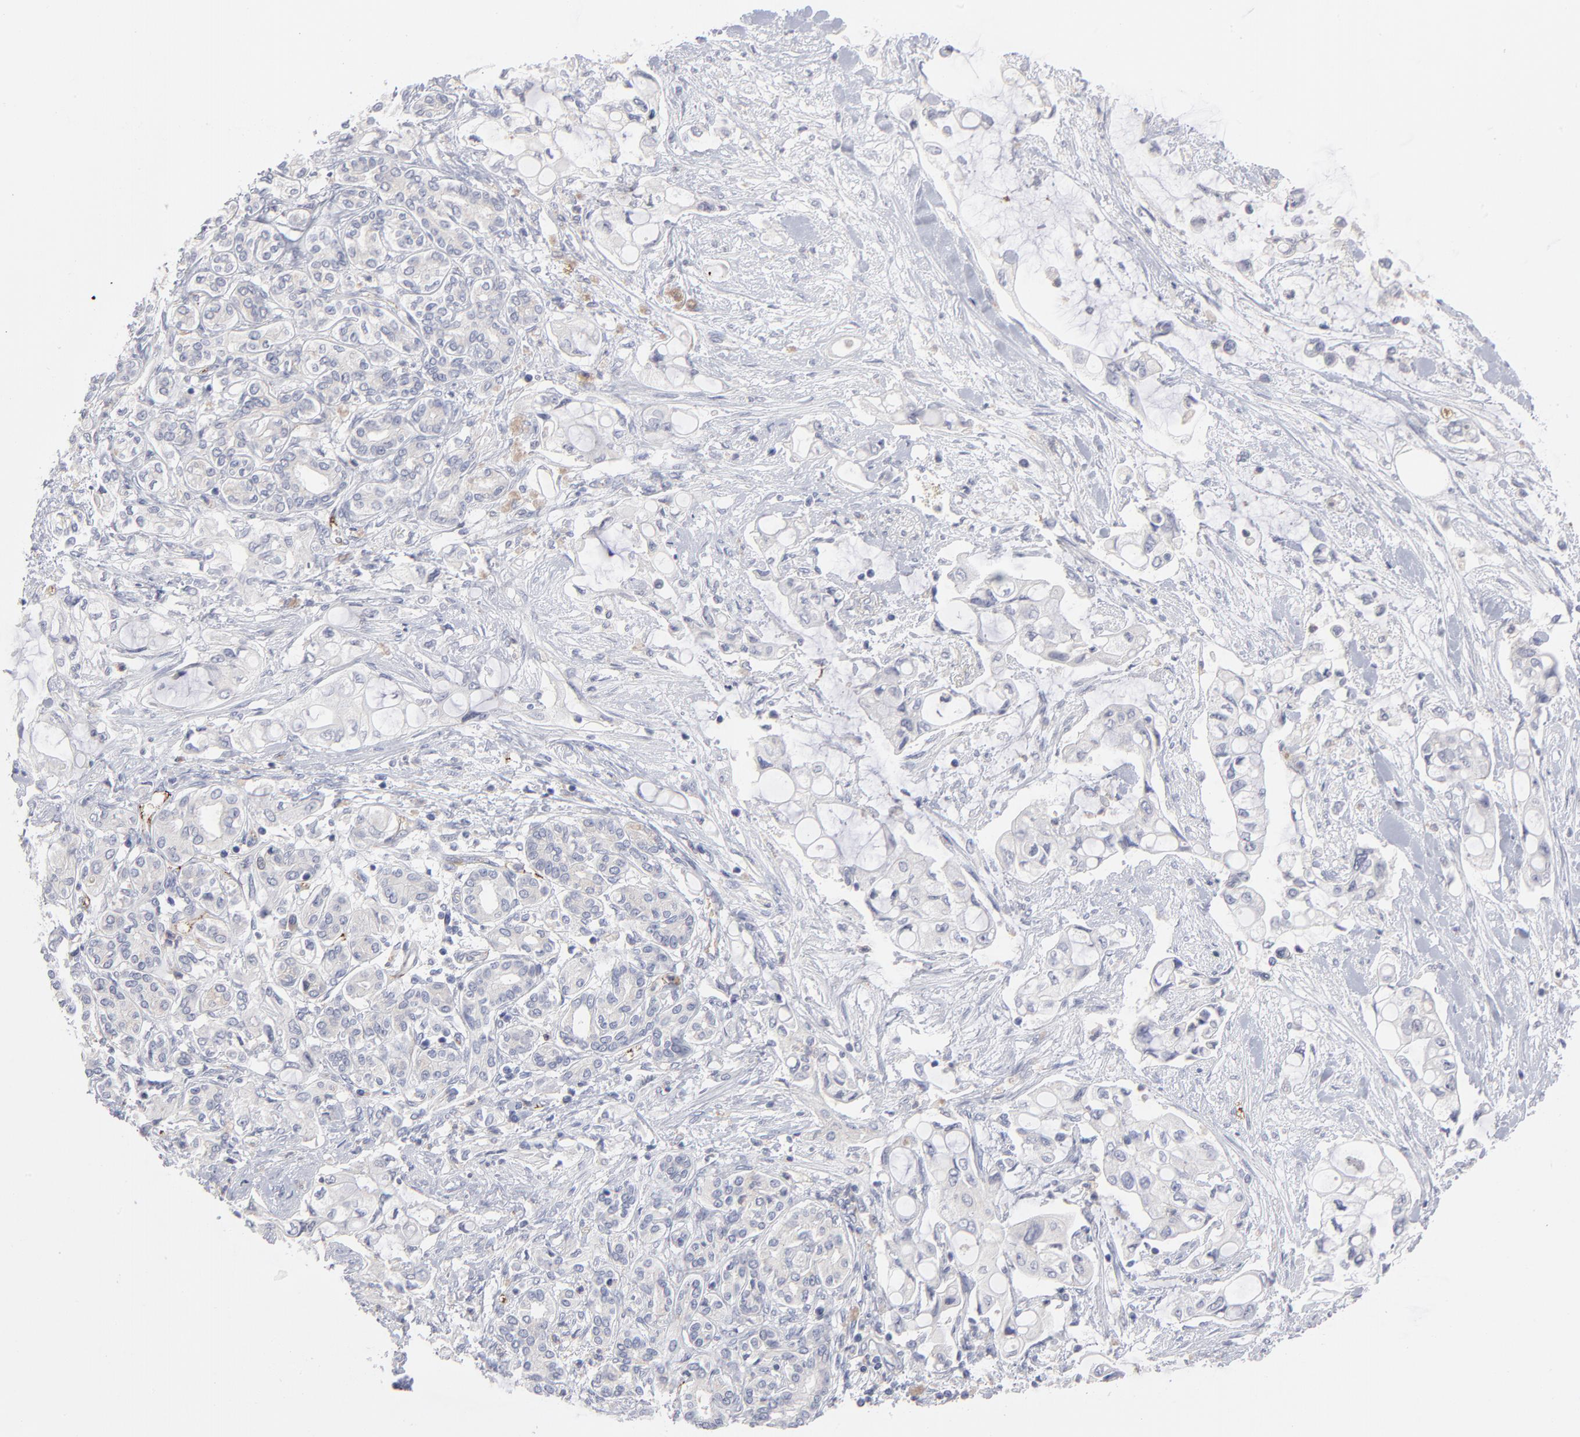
{"staining": {"intensity": "negative", "quantity": "none", "location": "none"}, "tissue": "pancreatic cancer", "cell_type": "Tumor cells", "image_type": "cancer", "snomed": [{"axis": "morphology", "description": "Adenocarcinoma, NOS"}, {"axis": "topography", "description": "Pancreas"}], "caption": "High power microscopy photomicrograph of an IHC image of pancreatic cancer, revealing no significant staining in tumor cells.", "gene": "CCR3", "patient": {"sex": "female", "age": 70}}